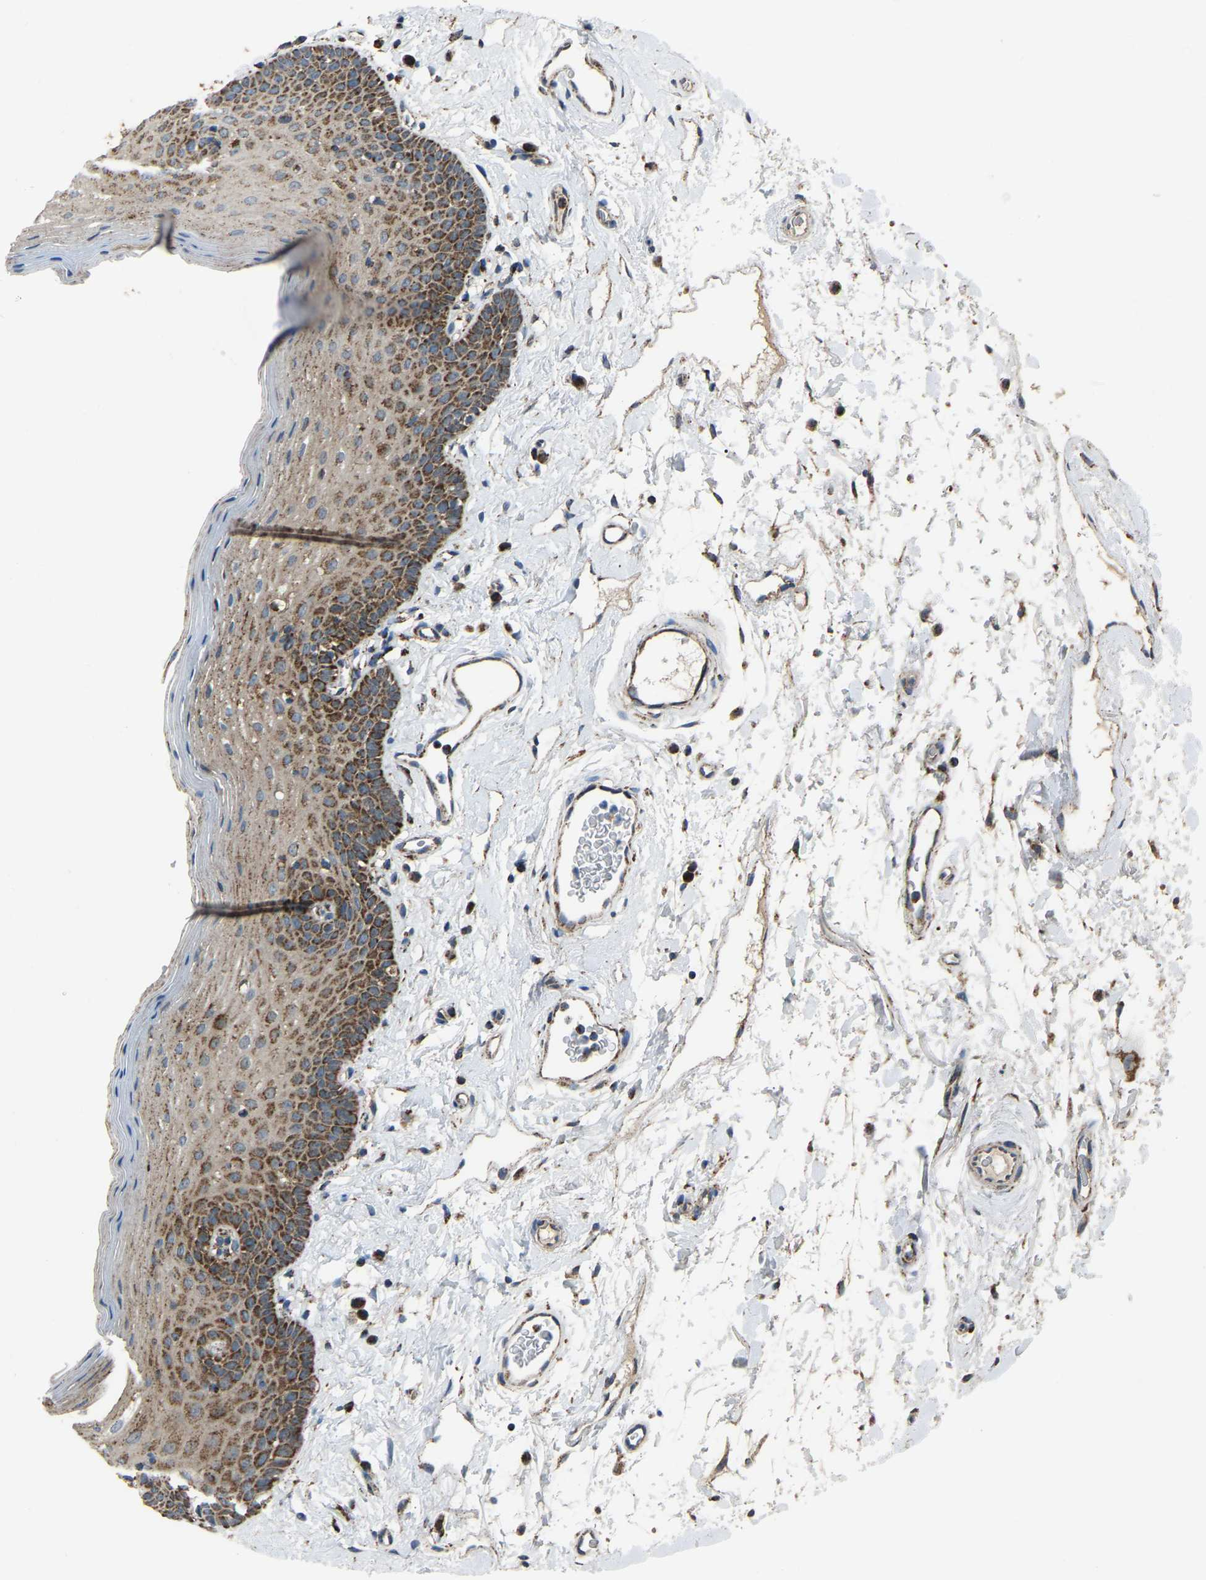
{"staining": {"intensity": "strong", "quantity": "25%-75%", "location": "cytoplasmic/membranous"}, "tissue": "oral mucosa", "cell_type": "Squamous epithelial cells", "image_type": "normal", "snomed": [{"axis": "morphology", "description": "Normal tissue, NOS"}, {"axis": "topography", "description": "Oral tissue"}], "caption": "Approximately 25%-75% of squamous epithelial cells in unremarkable oral mucosa show strong cytoplasmic/membranous protein positivity as visualized by brown immunohistochemical staining.", "gene": "AKR1A1", "patient": {"sex": "male", "age": 66}}